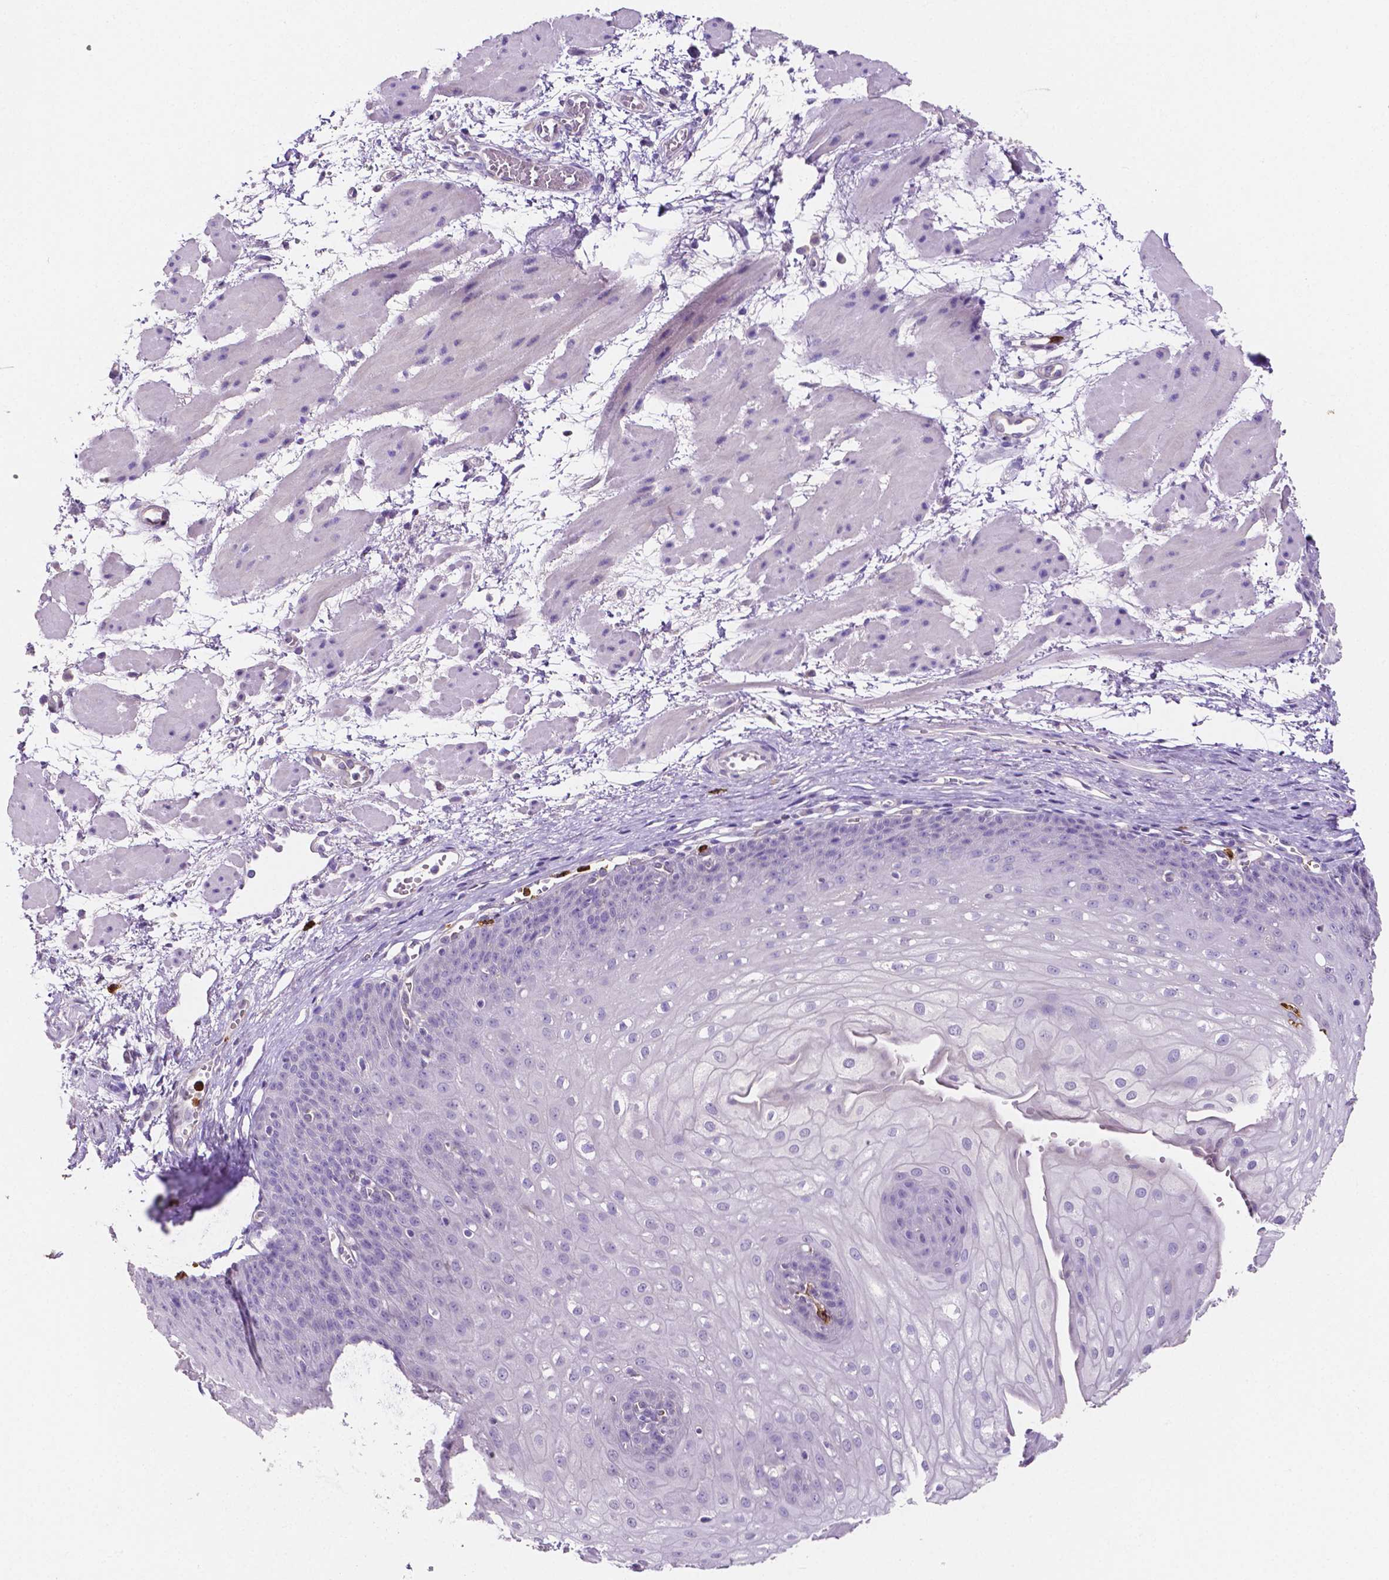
{"staining": {"intensity": "negative", "quantity": "none", "location": "none"}, "tissue": "esophagus", "cell_type": "Squamous epithelial cells", "image_type": "normal", "snomed": [{"axis": "morphology", "description": "Normal tissue, NOS"}, {"axis": "topography", "description": "Esophagus"}], "caption": "Immunohistochemical staining of unremarkable esophagus displays no significant staining in squamous epithelial cells.", "gene": "MMP9", "patient": {"sex": "male", "age": 71}}